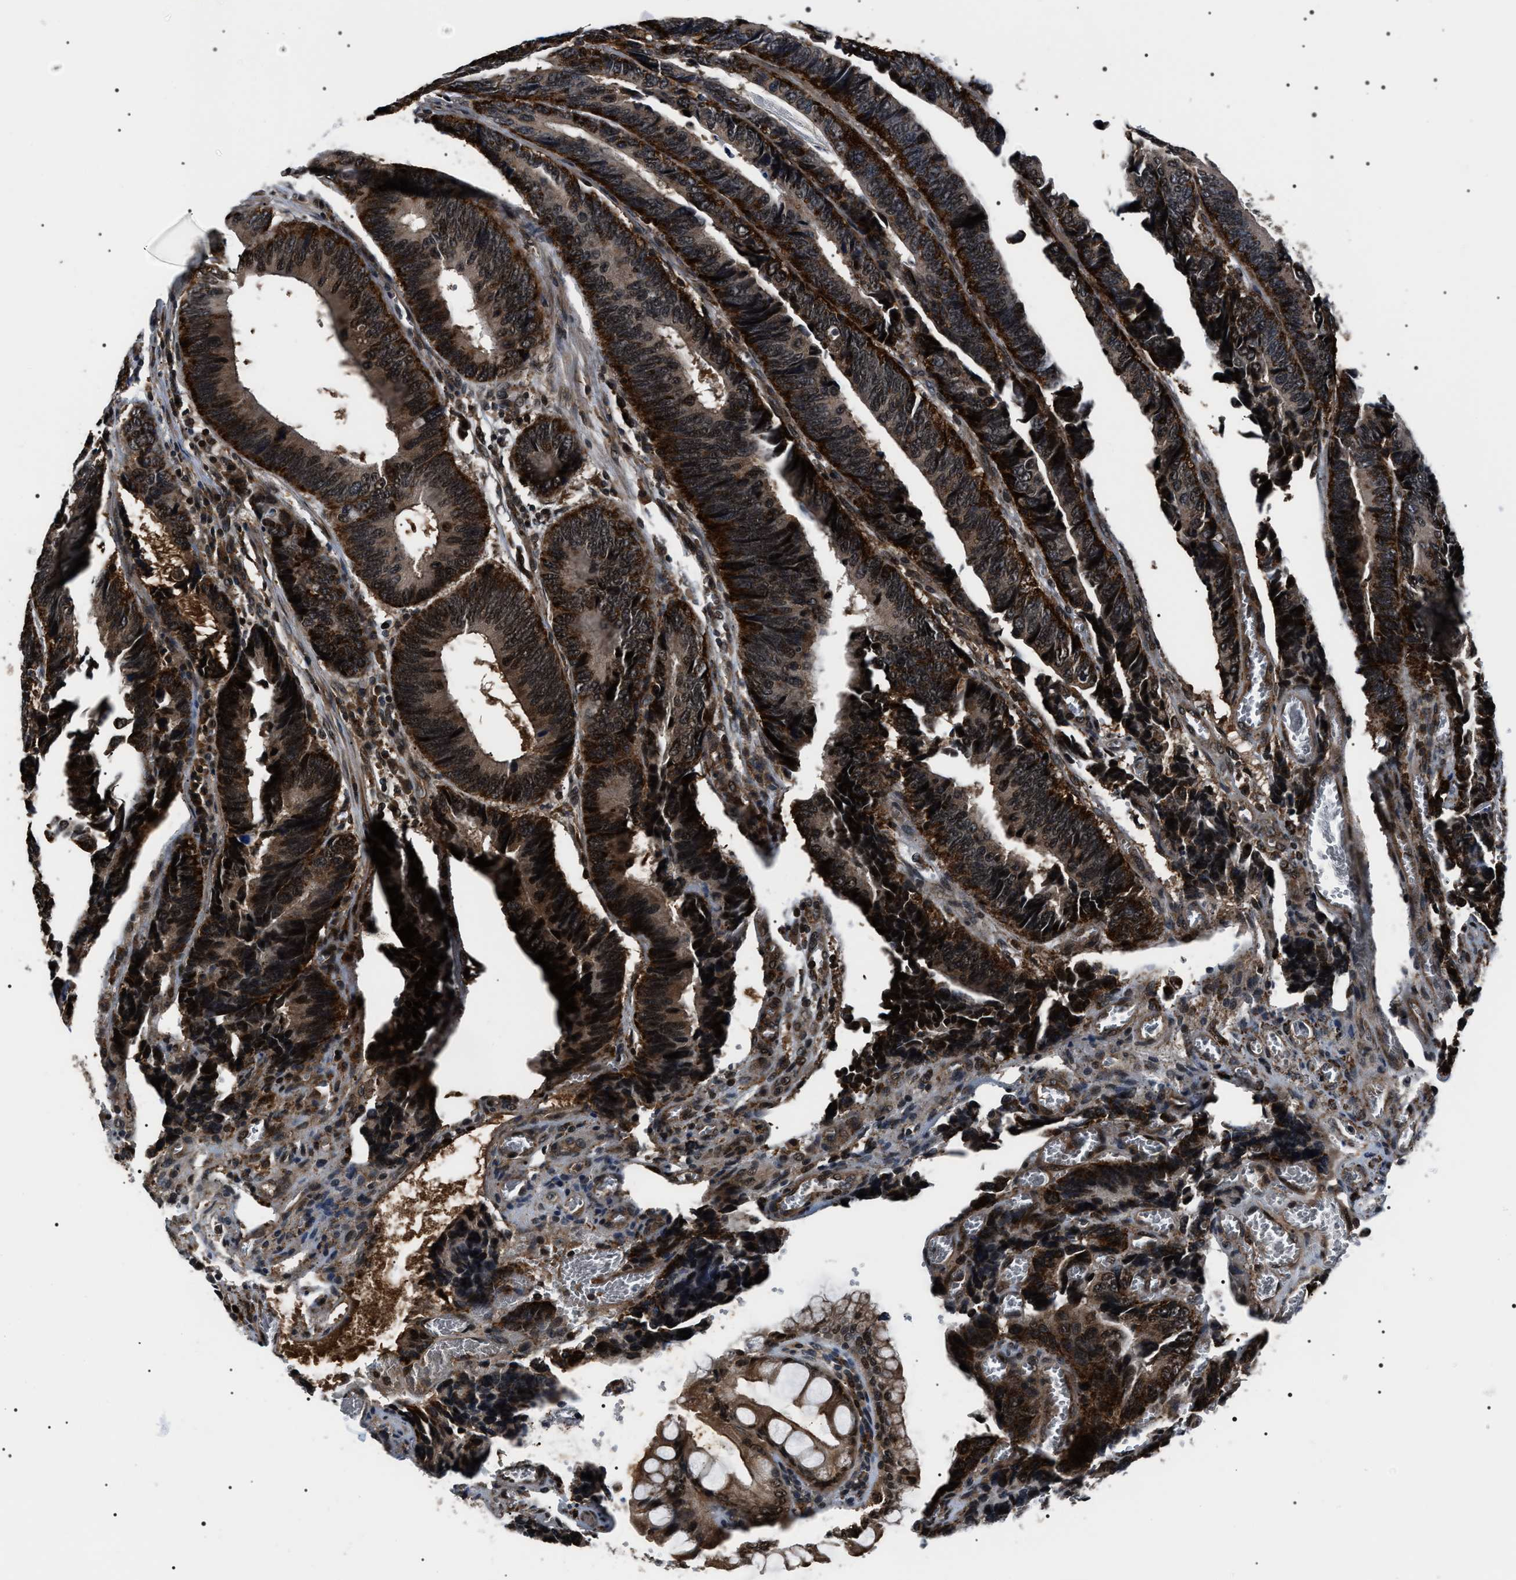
{"staining": {"intensity": "strong", "quantity": ">75%", "location": "cytoplasmic/membranous,nuclear"}, "tissue": "colorectal cancer", "cell_type": "Tumor cells", "image_type": "cancer", "snomed": [{"axis": "morphology", "description": "Adenocarcinoma, NOS"}, {"axis": "topography", "description": "Colon"}], "caption": "There is high levels of strong cytoplasmic/membranous and nuclear positivity in tumor cells of adenocarcinoma (colorectal), as demonstrated by immunohistochemical staining (brown color).", "gene": "SIPA1", "patient": {"sex": "male", "age": 72}}